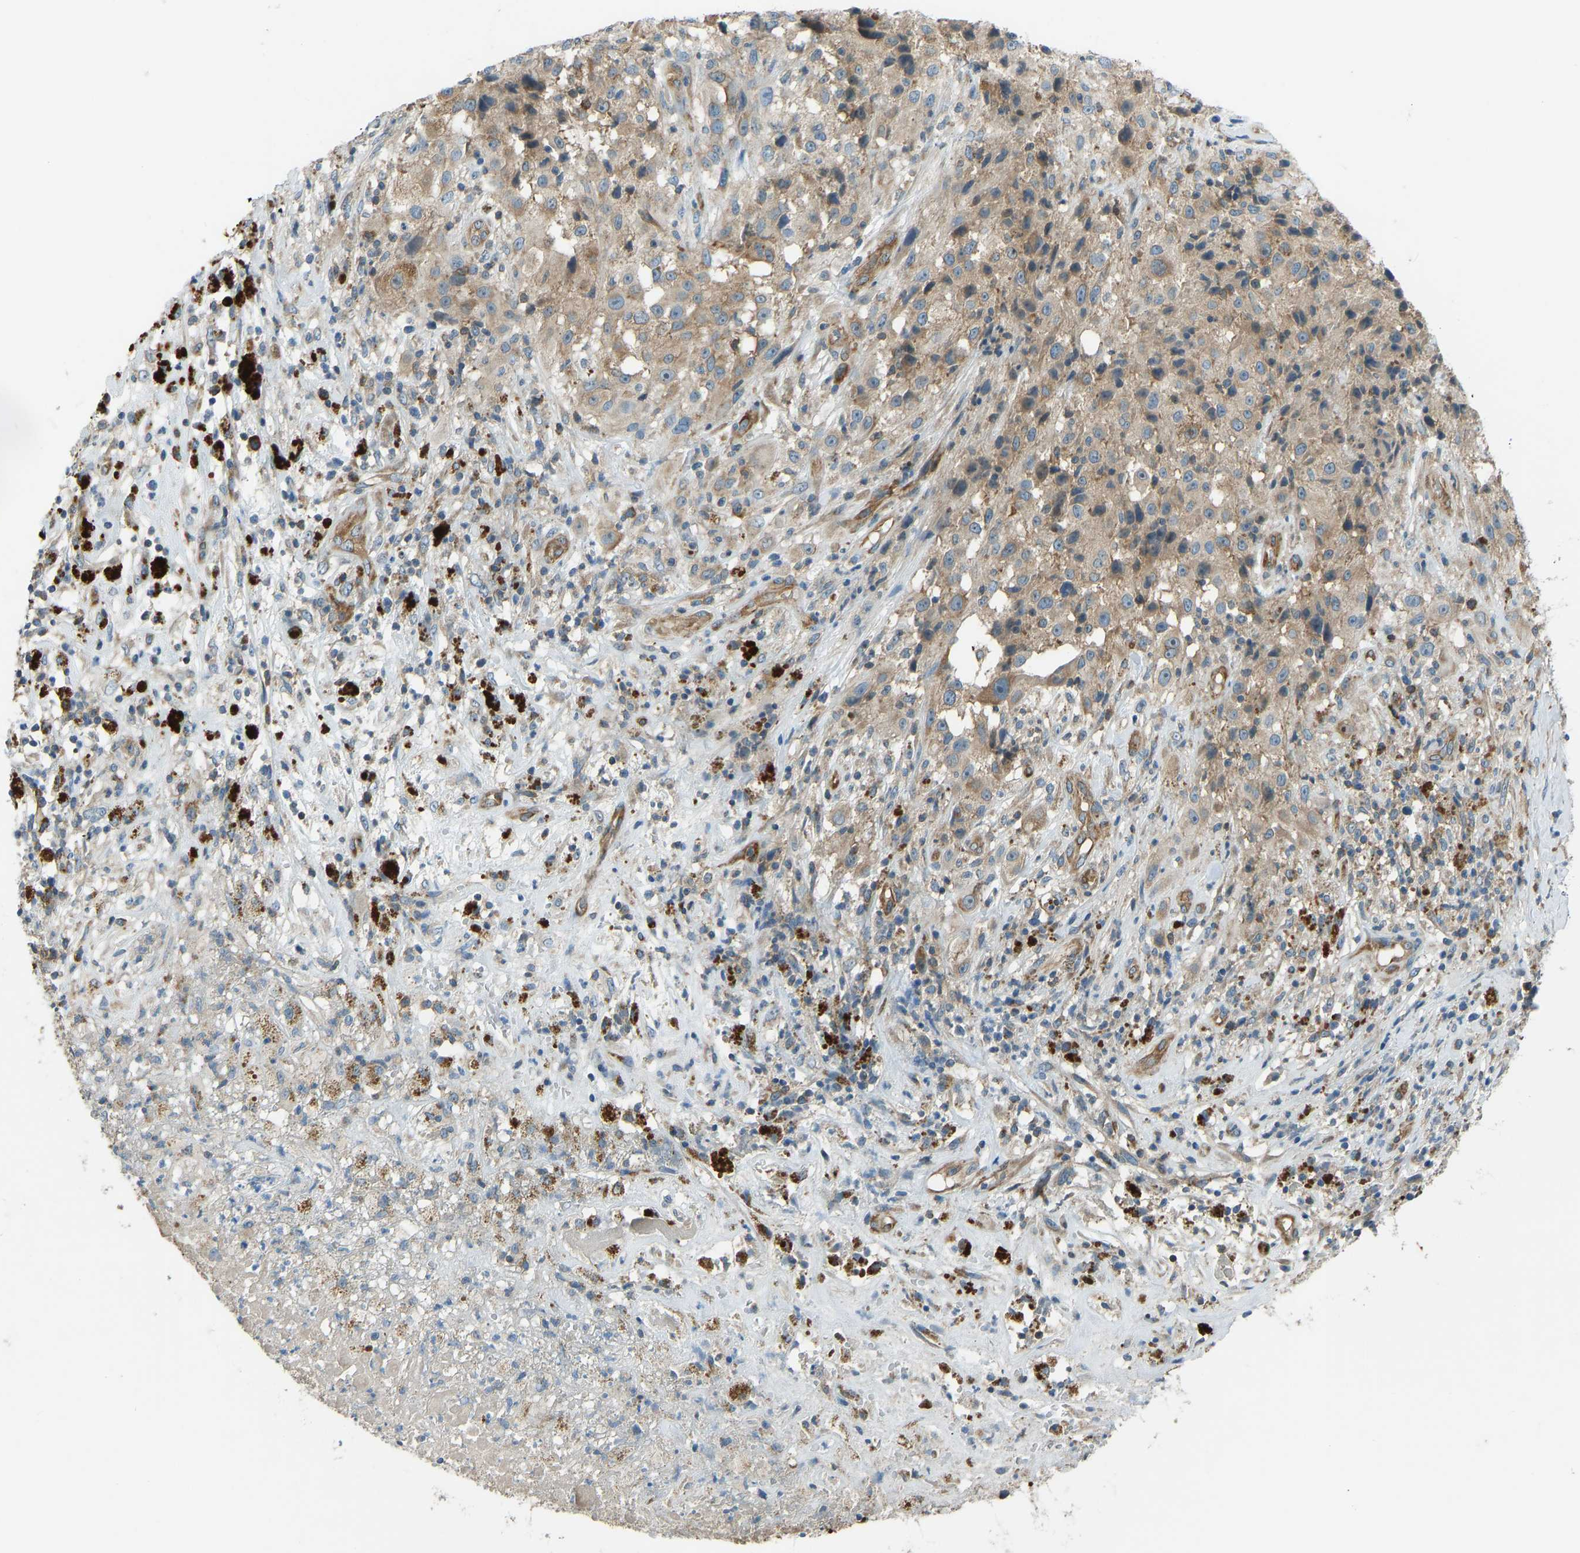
{"staining": {"intensity": "moderate", "quantity": ">75%", "location": "cytoplasmic/membranous"}, "tissue": "melanoma", "cell_type": "Tumor cells", "image_type": "cancer", "snomed": [{"axis": "morphology", "description": "Necrosis, NOS"}, {"axis": "morphology", "description": "Malignant melanoma, NOS"}, {"axis": "topography", "description": "Skin"}], "caption": "Moderate cytoplasmic/membranous staining for a protein is appreciated in approximately >75% of tumor cells of malignant melanoma using IHC.", "gene": "STAU2", "patient": {"sex": "female", "age": 87}}